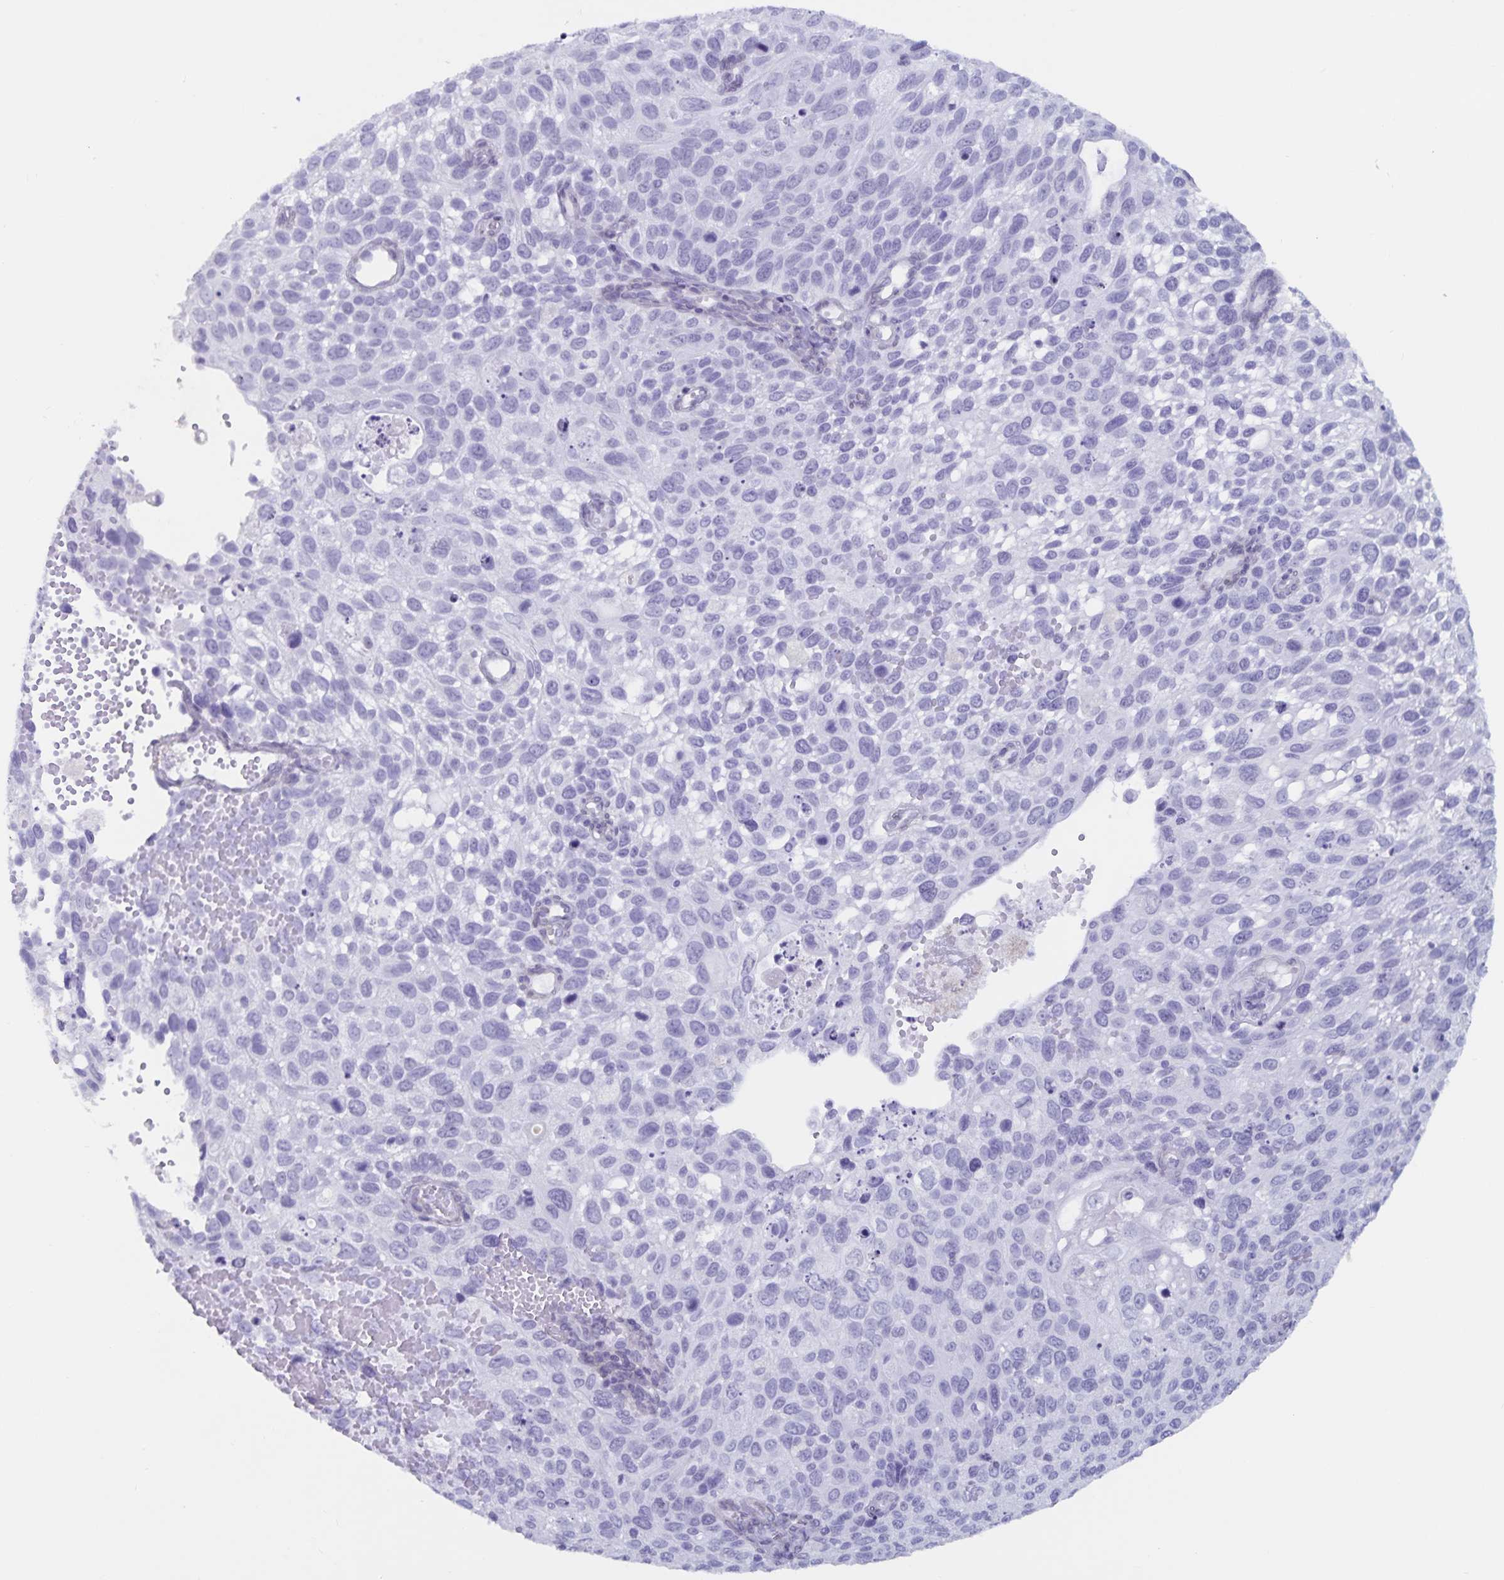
{"staining": {"intensity": "negative", "quantity": "none", "location": "none"}, "tissue": "cervical cancer", "cell_type": "Tumor cells", "image_type": "cancer", "snomed": [{"axis": "morphology", "description": "Squamous cell carcinoma, NOS"}, {"axis": "topography", "description": "Cervix"}], "caption": "DAB immunohistochemical staining of cervical squamous cell carcinoma displays no significant positivity in tumor cells.", "gene": "GPR137", "patient": {"sex": "female", "age": 70}}